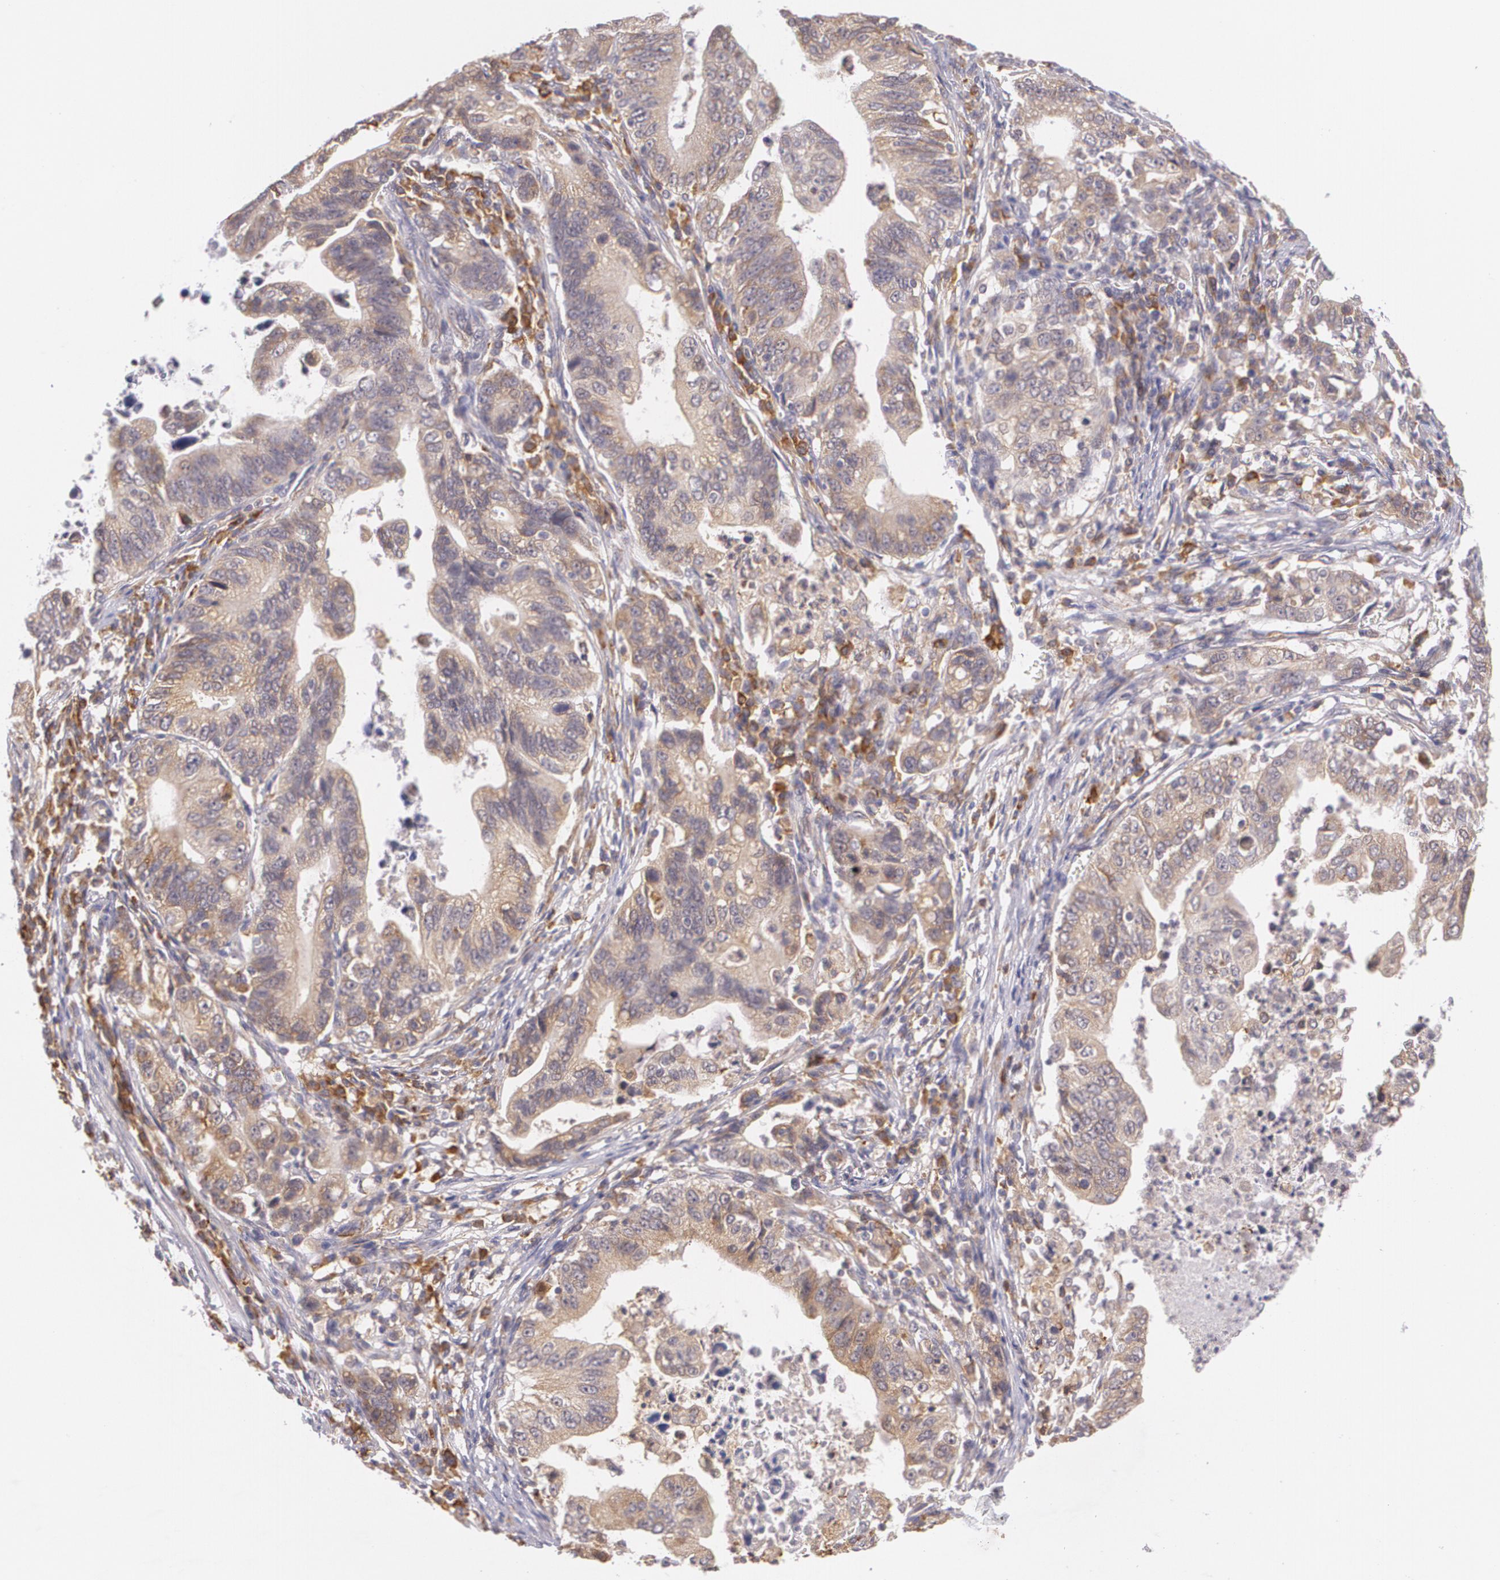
{"staining": {"intensity": "weak", "quantity": ">75%", "location": "cytoplasmic/membranous"}, "tissue": "stomach cancer", "cell_type": "Tumor cells", "image_type": "cancer", "snomed": [{"axis": "morphology", "description": "Adenocarcinoma, NOS"}, {"axis": "topography", "description": "Stomach, upper"}], "caption": "Immunohistochemistry (IHC) of stomach cancer (adenocarcinoma) exhibits low levels of weak cytoplasmic/membranous staining in about >75% of tumor cells. The staining was performed using DAB to visualize the protein expression in brown, while the nuclei were stained in blue with hematoxylin (Magnification: 20x).", "gene": "CCL17", "patient": {"sex": "female", "age": 50}}